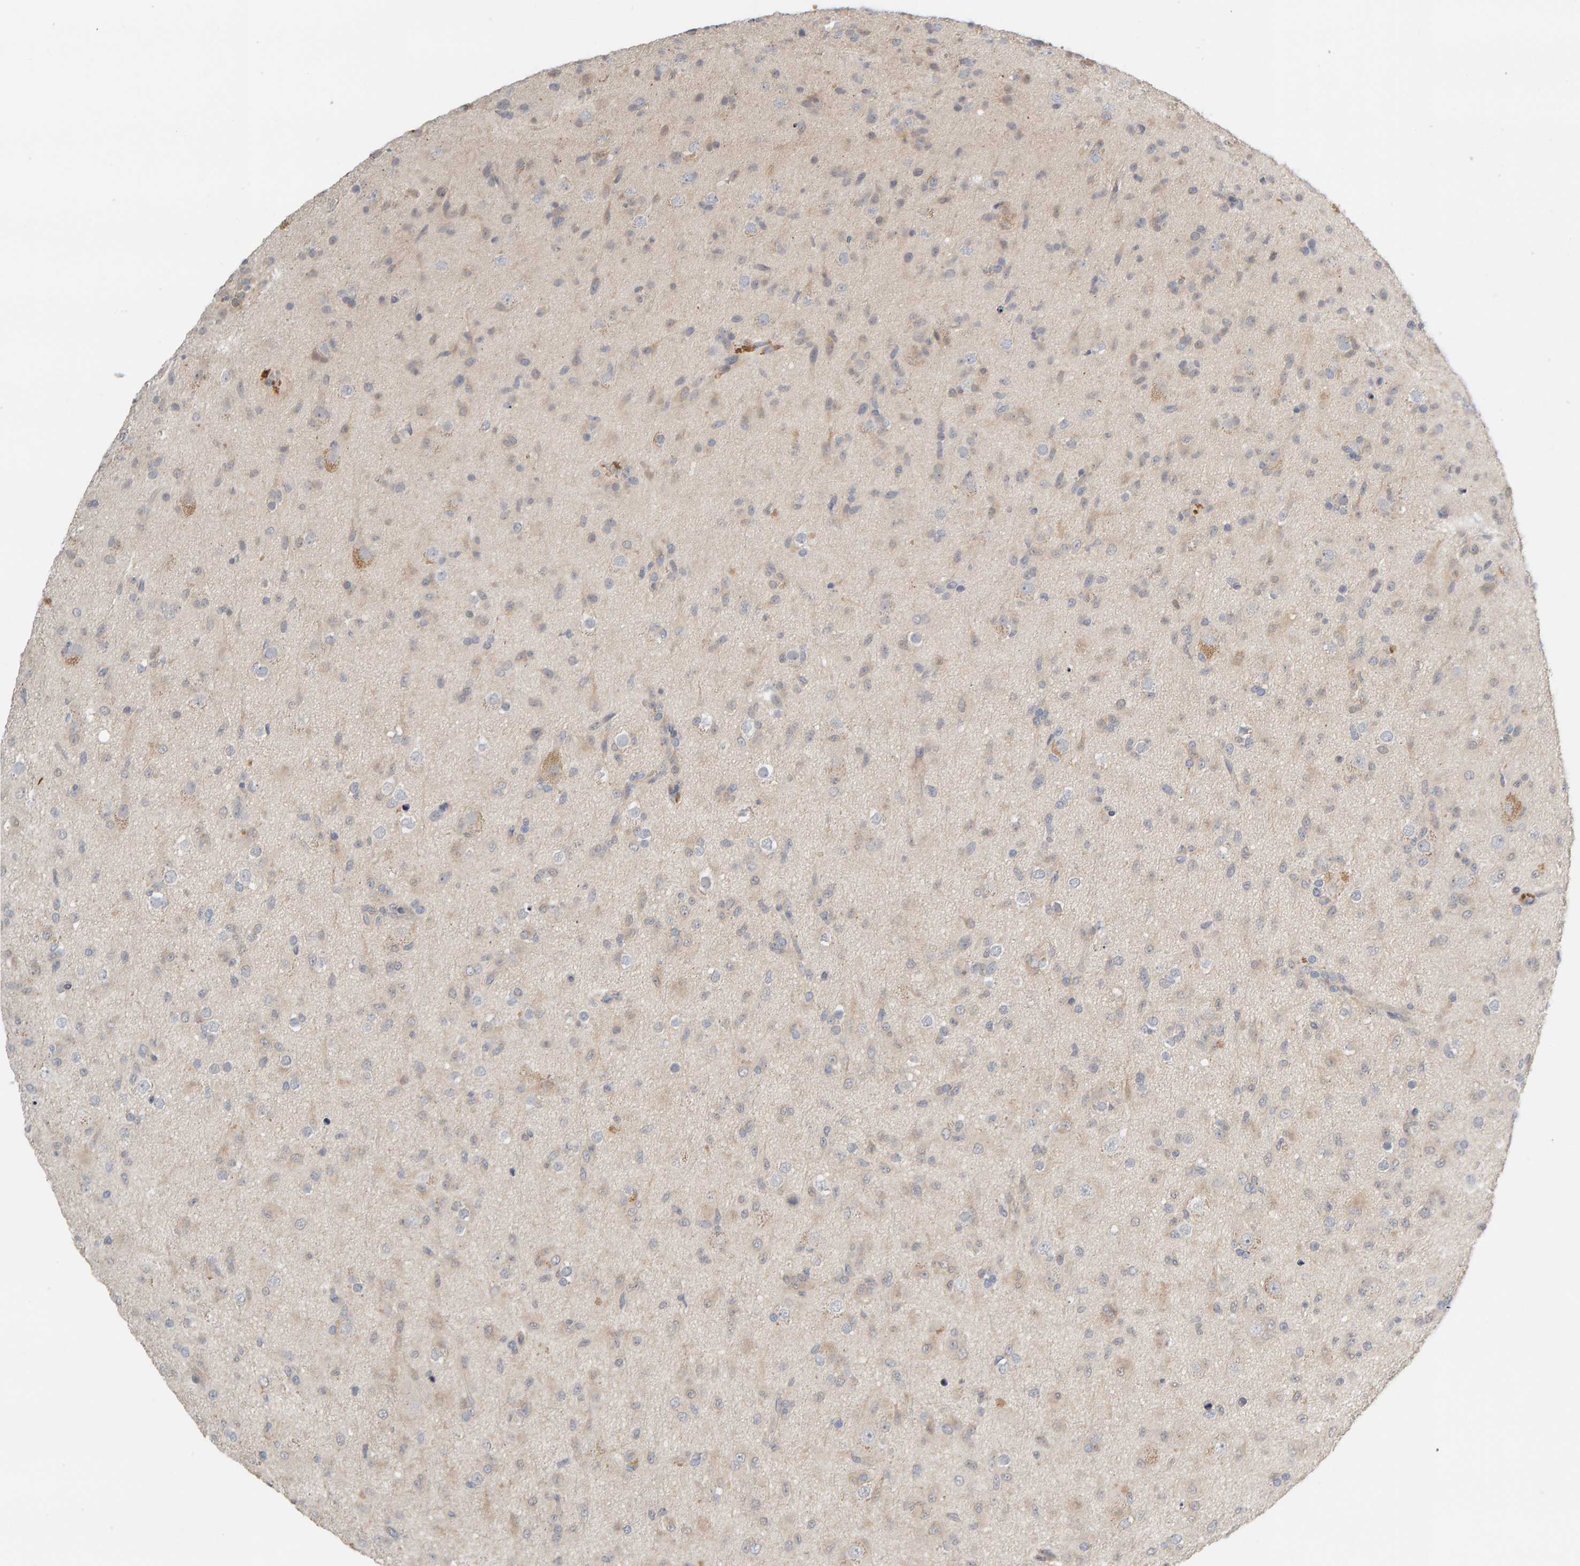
{"staining": {"intensity": "negative", "quantity": "none", "location": "none"}, "tissue": "glioma", "cell_type": "Tumor cells", "image_type": "cancer", "snomed": [{"axis": "morphology", "description": "Glioma, malignant, Low grade"}, {"axis": "topography", "description": "Brain"}], "caption": "Malignant glioma (low-grade) was stained to show a protein in brown. There is no significant staining in tumor cells. Nuclei are stained in blue.", "gene": "GFUS", "patient": {"sex": "male", "age": 65}}